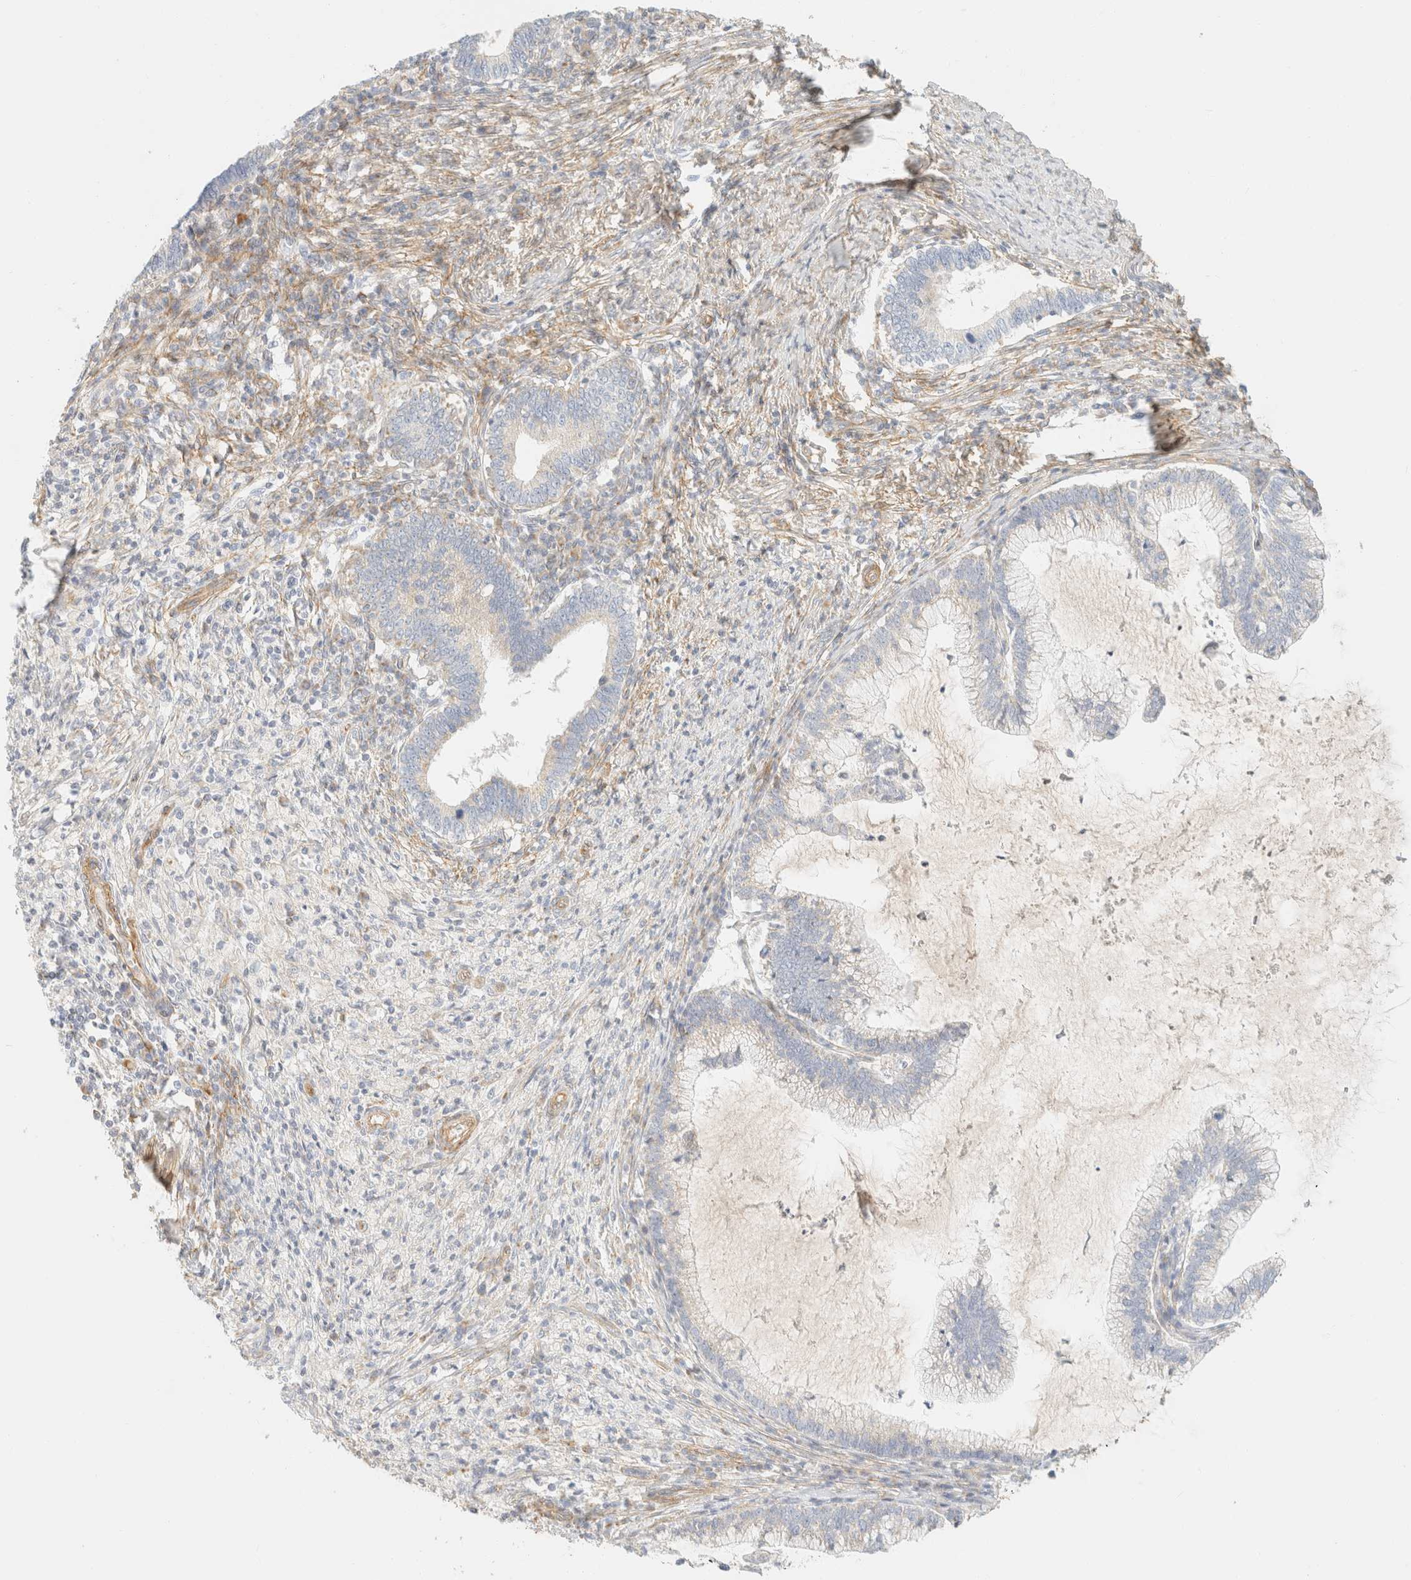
{"staining": {"intensity": "negative", "quantity": "none", "location": "none"}, "tissue": "cervical cancer", "cell_type": "Tumor cells", "image_type": "cancer", "snomed": [{"axis": "morphology", "description": "Adenocarcinoma, NOS"}, {"axis": "topography", "description": "Cervix"}], "caption": "High magnification brightfield microscopy of cervical cancer stained with DAB (3,3'-diaminobenzidine) (brown) and counterstained with hematoxylin (blue): tumor cells show no significant expression.", "gene": "MRM3", "patient": {"sex": "female", "age": 36}}